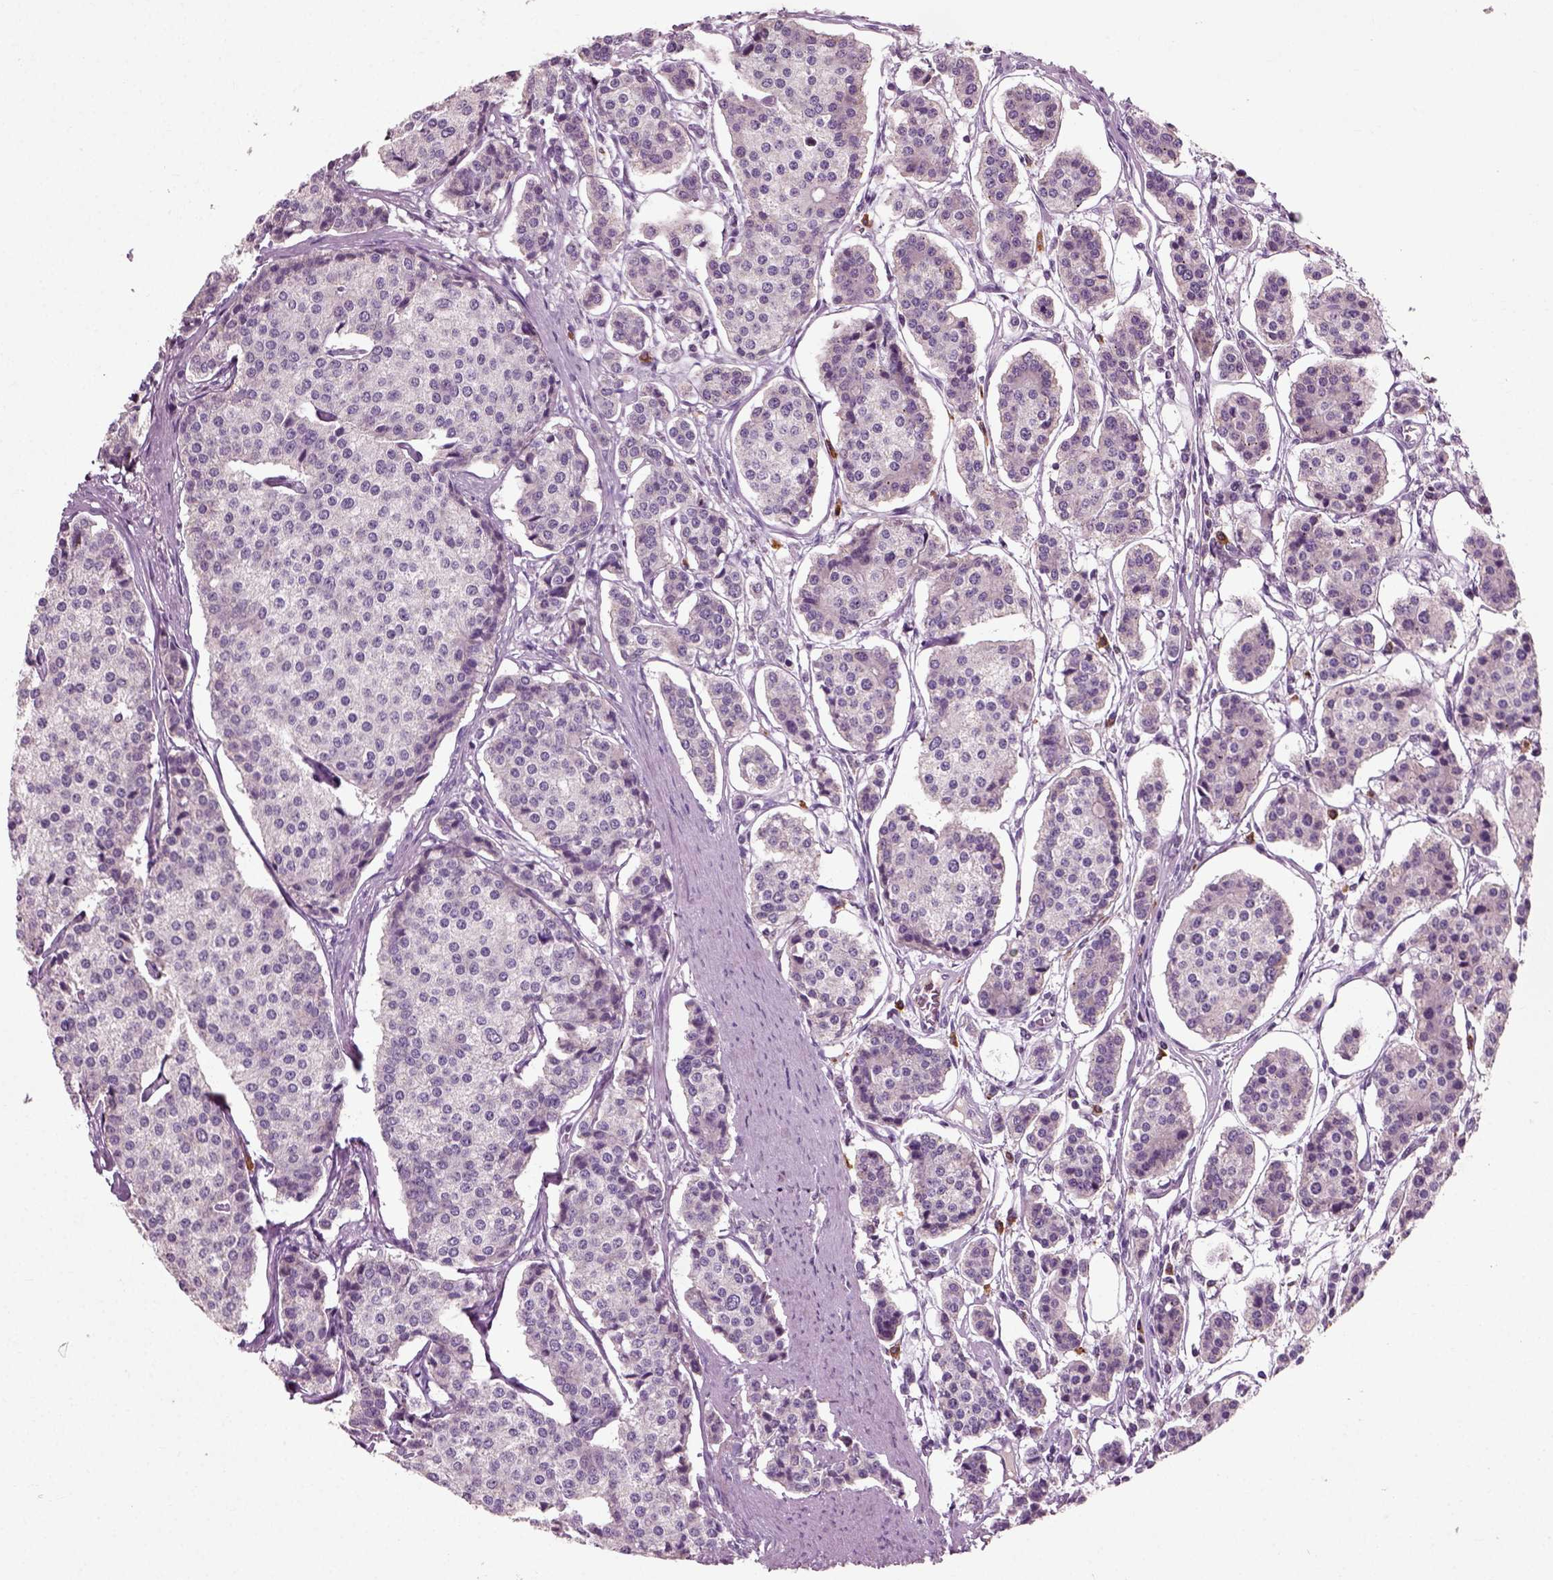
{"staining": {"intensity": "negative", "quantity": "none", "location": "none"}, "tissue": "carcinoid", "cell_type": "Tumor cells", "image_type": "cancer", "snomed": [{"axis": "morphology", "description": "Carcinoid, malignant, NOS"}, {"axis": "topography", "description": "Small intestine"}], "caption": "This photomicrograph is of carcinoid stained with IHC to label a protein in brown with the nuclei are counter-stained blue. There is no positivity in tumor cells.", "gene": "RND2", "patient": {"sex": "female", "age": 65}}